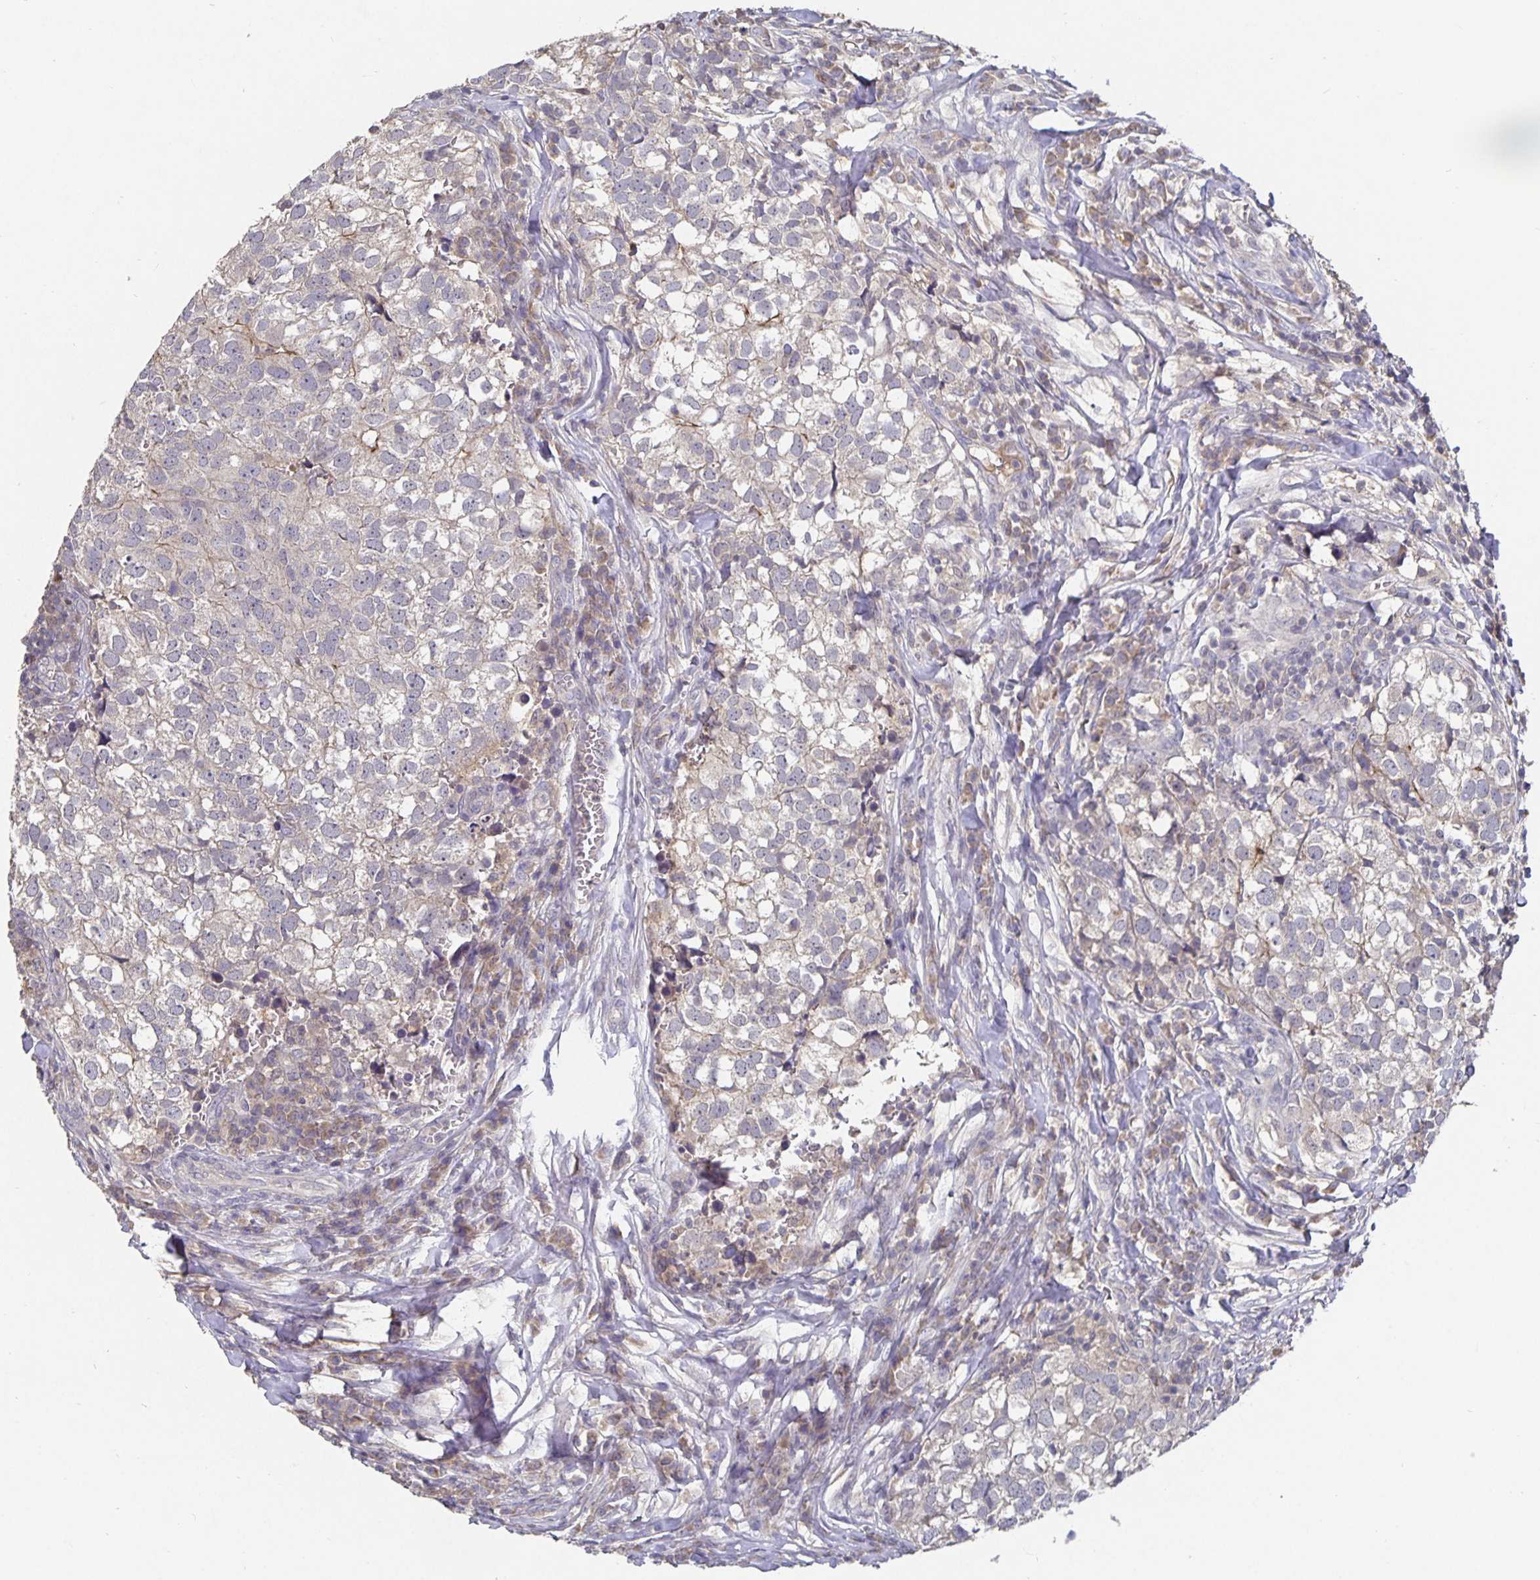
{"staining": {"intensity": "negative", "quantity": "none", "location": "none"}, "tissue": "breast cancer", "cell_type": "Tumor cells", "image_type": "cancer", "snomed": [{"axis": "morphology", "description": "Duct carcinoma"}, {"axis": "topography", "description": "Breast"}], "caption": "Immunohistochemistry photomicrograph of neoplastic tissue: human breast cancer (infiltrating ductal carcinoma) stained with DAB (3,3'-diaminobenzidine) reveals no significant protein staining in tumor cells.", "gene": "HEPN1", "patient": {"sex": "female", "age": 30}}